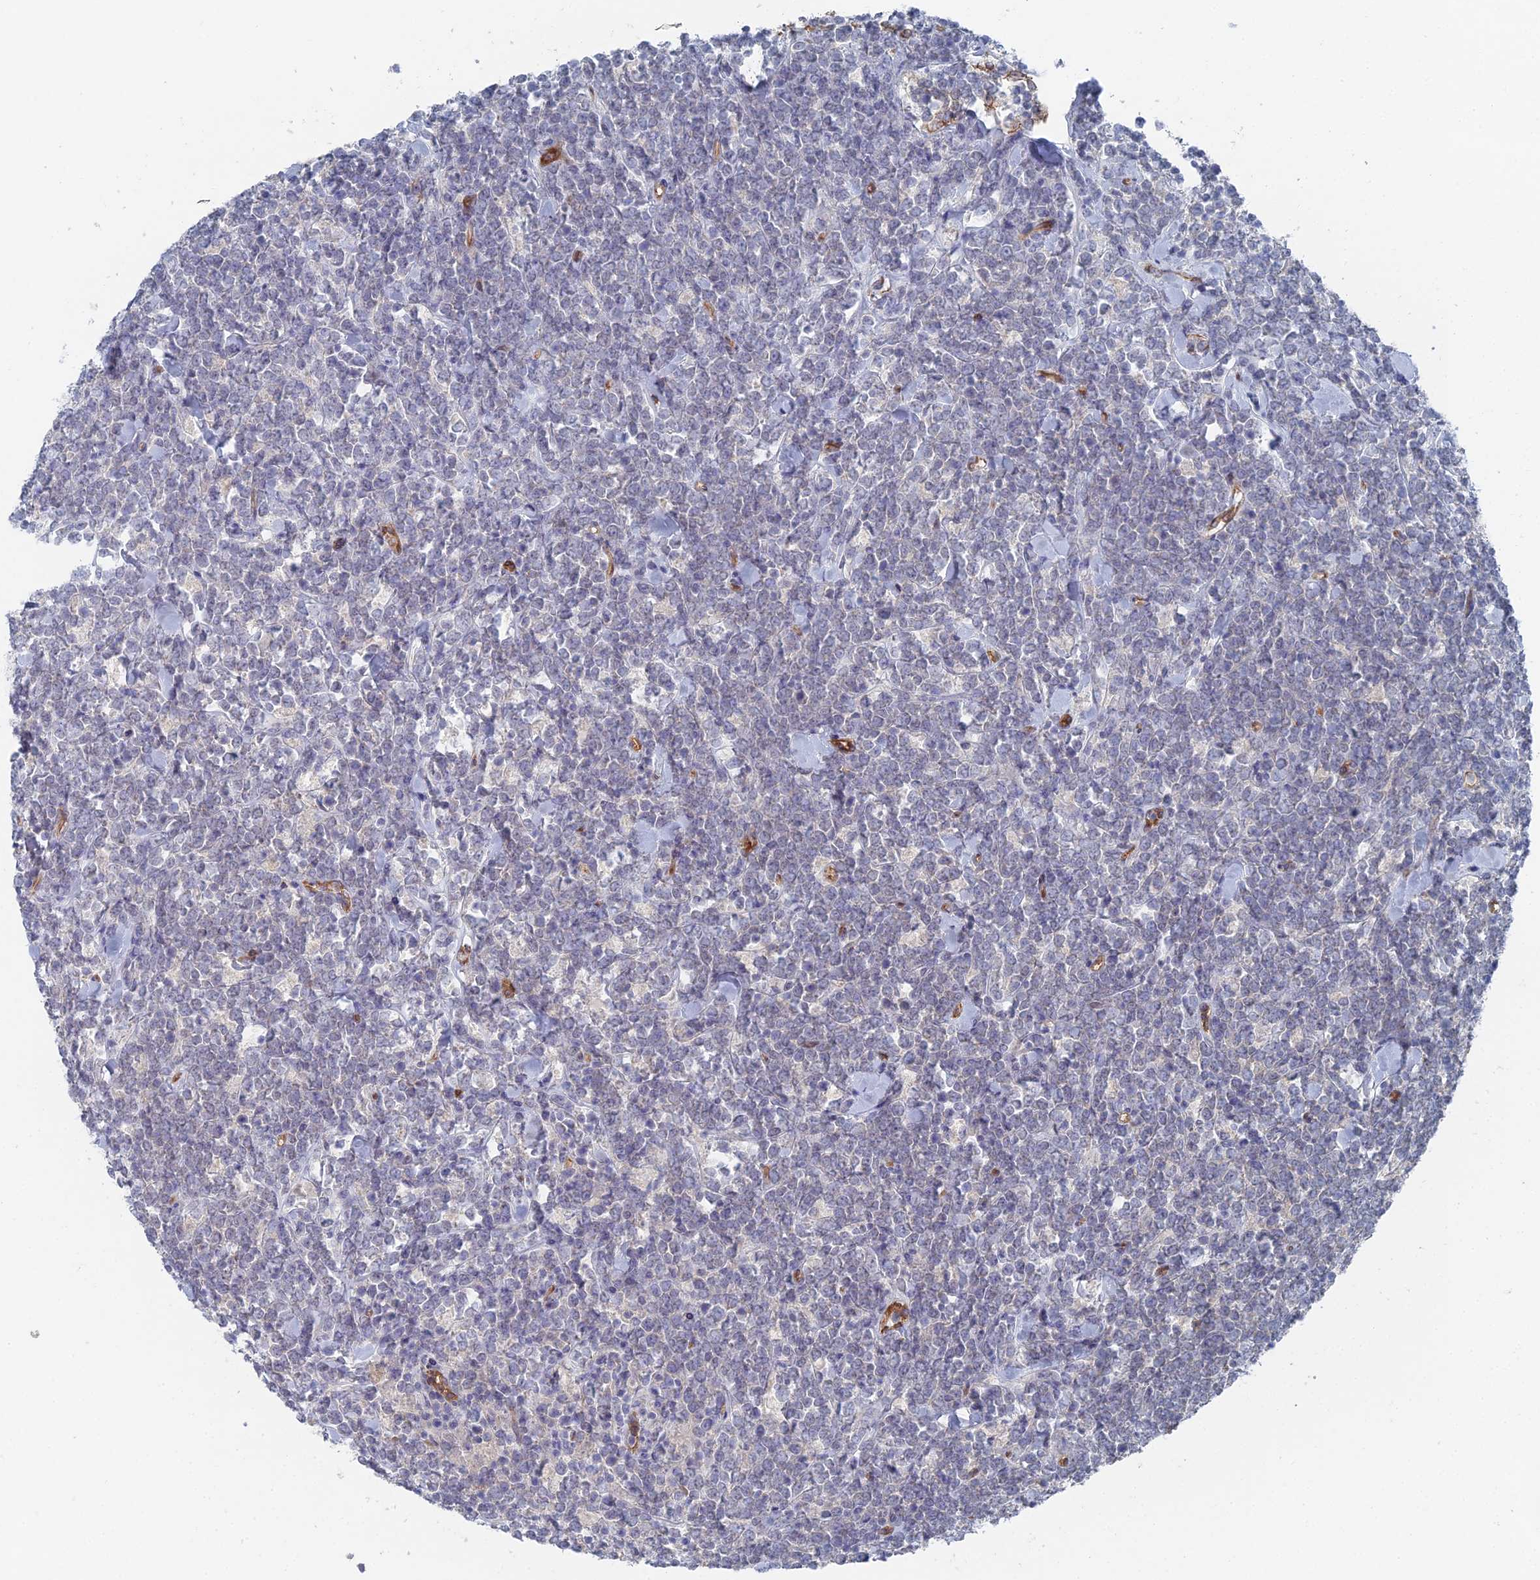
{"staining": {"intensity": "negative", "quantity": "none", "location": "none"}, "tissue": "lymphoma", "cell_type": "Tumor cells", "image_type": "cancer", "snomed": [{"axis": "morphology", "description": "Malignant lymphoma, non-Hodgkin's type, High grade"}, {"axis": "topography", "description": "Small intestine"}], "caption": "High power microscopy image of an IHC histopathology image of lymphoma, revealing no significant positivity in tumor cells.", "gene": "ARAP3", "patient": {"sex": "male", "age": 8}}